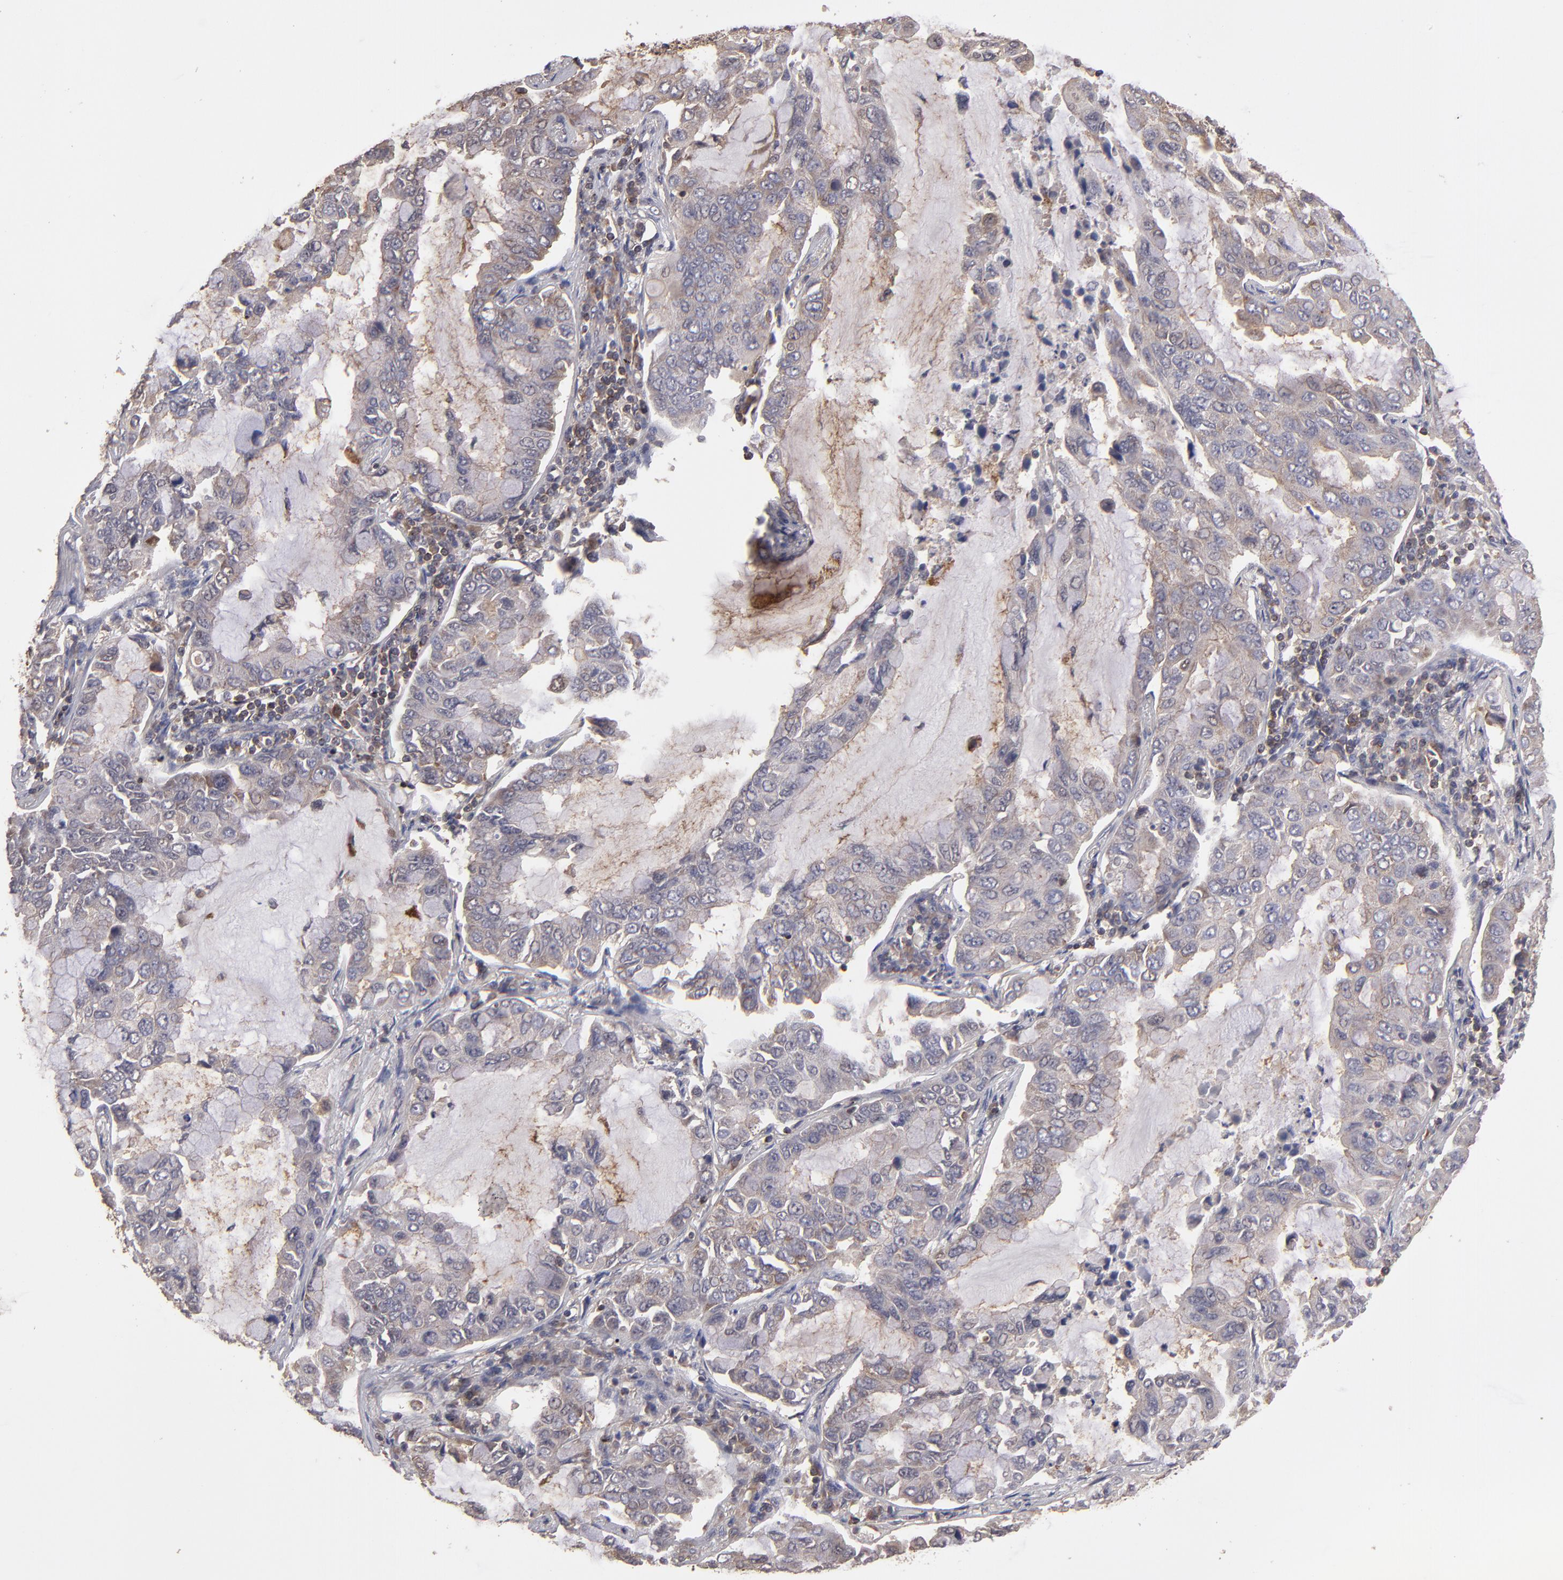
{"staining": {"intensity": "weak", "quantity": "25%-75%", "location": "cytoplasmic/membranous"}, "tissue": "lung cancer", "cell_type": "Tumor cells", "image_type": "cancer", "snomed": [{"axis": "morphology", "description": "Adenocarcinoma, NOS"}, {"axis": "topography", "description": "Lung"}], "caption": "Lung adenocarcinoma stained with DAB immunohistochemistry shows low levels of weak cytoplasmic/membranous staining in approximately 25%-75% of tumor cells.", "gene": "NF2", "patient": {"sex": "male", "age": 64}}